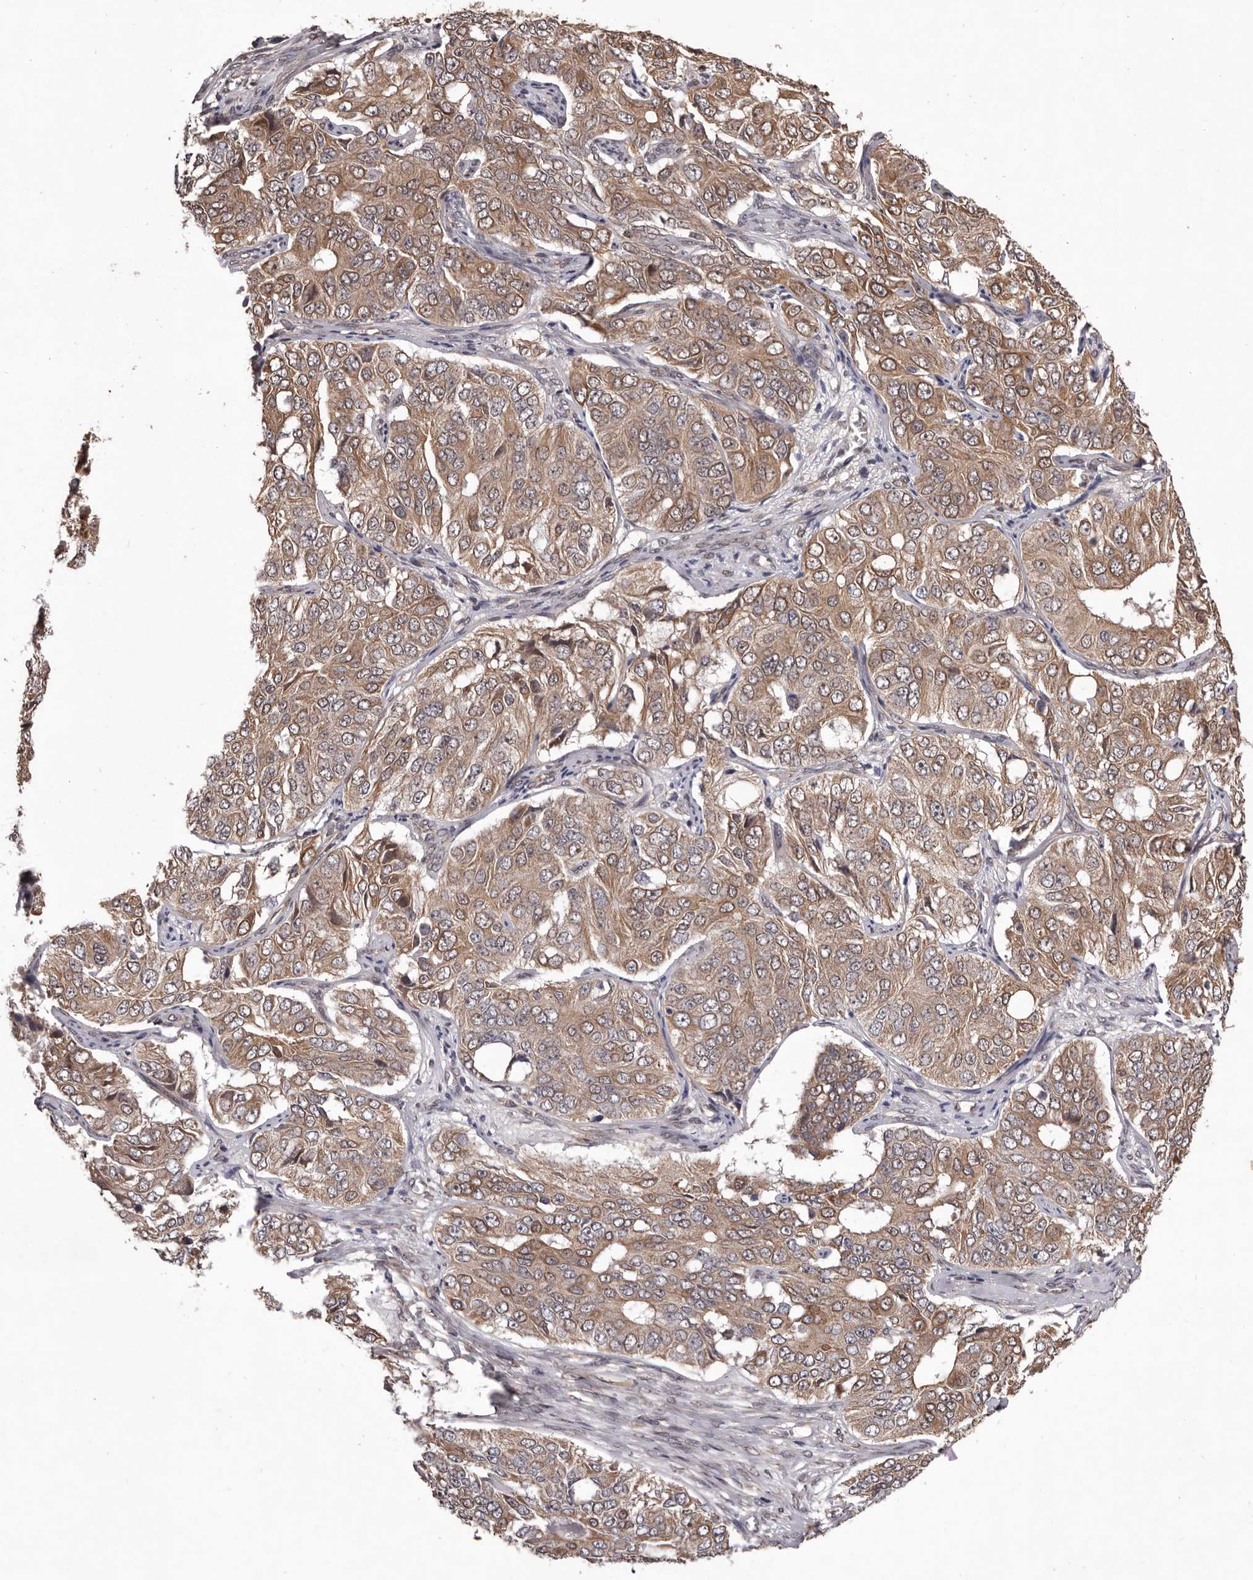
{"staining": {"intensity": "moderate", "quantity": ">75%", "location": "cytoplasmic/membranous"}, "tissue": "ovarian cancer", "cell_type": "Tumor cells", "image_type": "cancer", "snomed": [{"axis": "morphology", "description": "Carcinoma, endometroid"}, {"axis": "topography", "description": "Ovary"}], "caption": "Immunohistochemistry (IHC) (DAB) staining of ovarian endometroid carcinoma shows moderate cytoplasmic/membranous protein staining in about >75% of tumor cells.", "gene": "CELF3", "patient": {"sex": "female", "age": 51}}